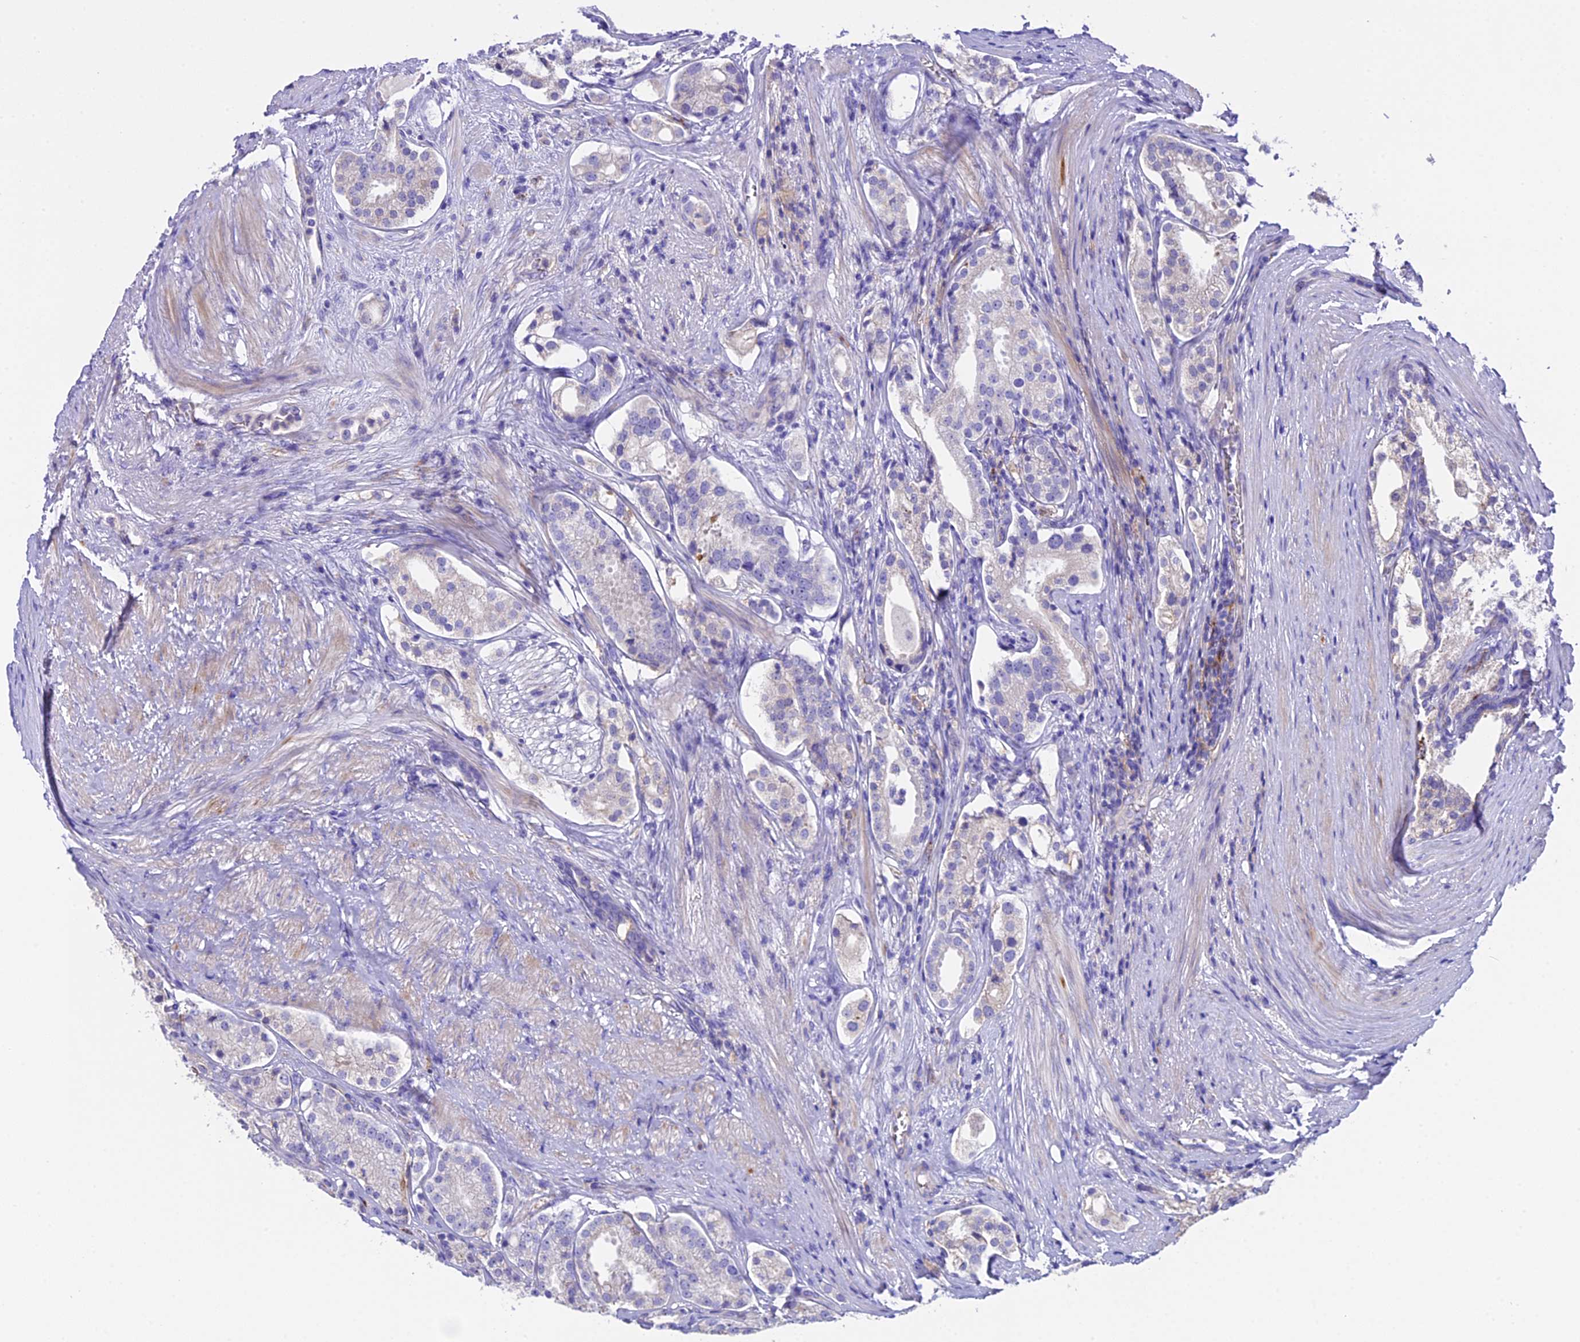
{"staining": {"intensity": "negative", "quantity": "none", "location": "none"}, "tissue": "prostate cancer", "cell_type": "Tumor cells", "image_type": "cancer", "snomed": [{"axis": "morphology", "description": "Adenocarcinoma, High grade"}, {"axis": "topography", "description": "Prostate"}], "caption": "Adenocarcinoma (high-grade) (prostate) stained for a protein using immunohistochemistry (IHC) displays no expression tumor cells.", "gene": "NOD2", "patient": {"sex": "male", "age": 69}}